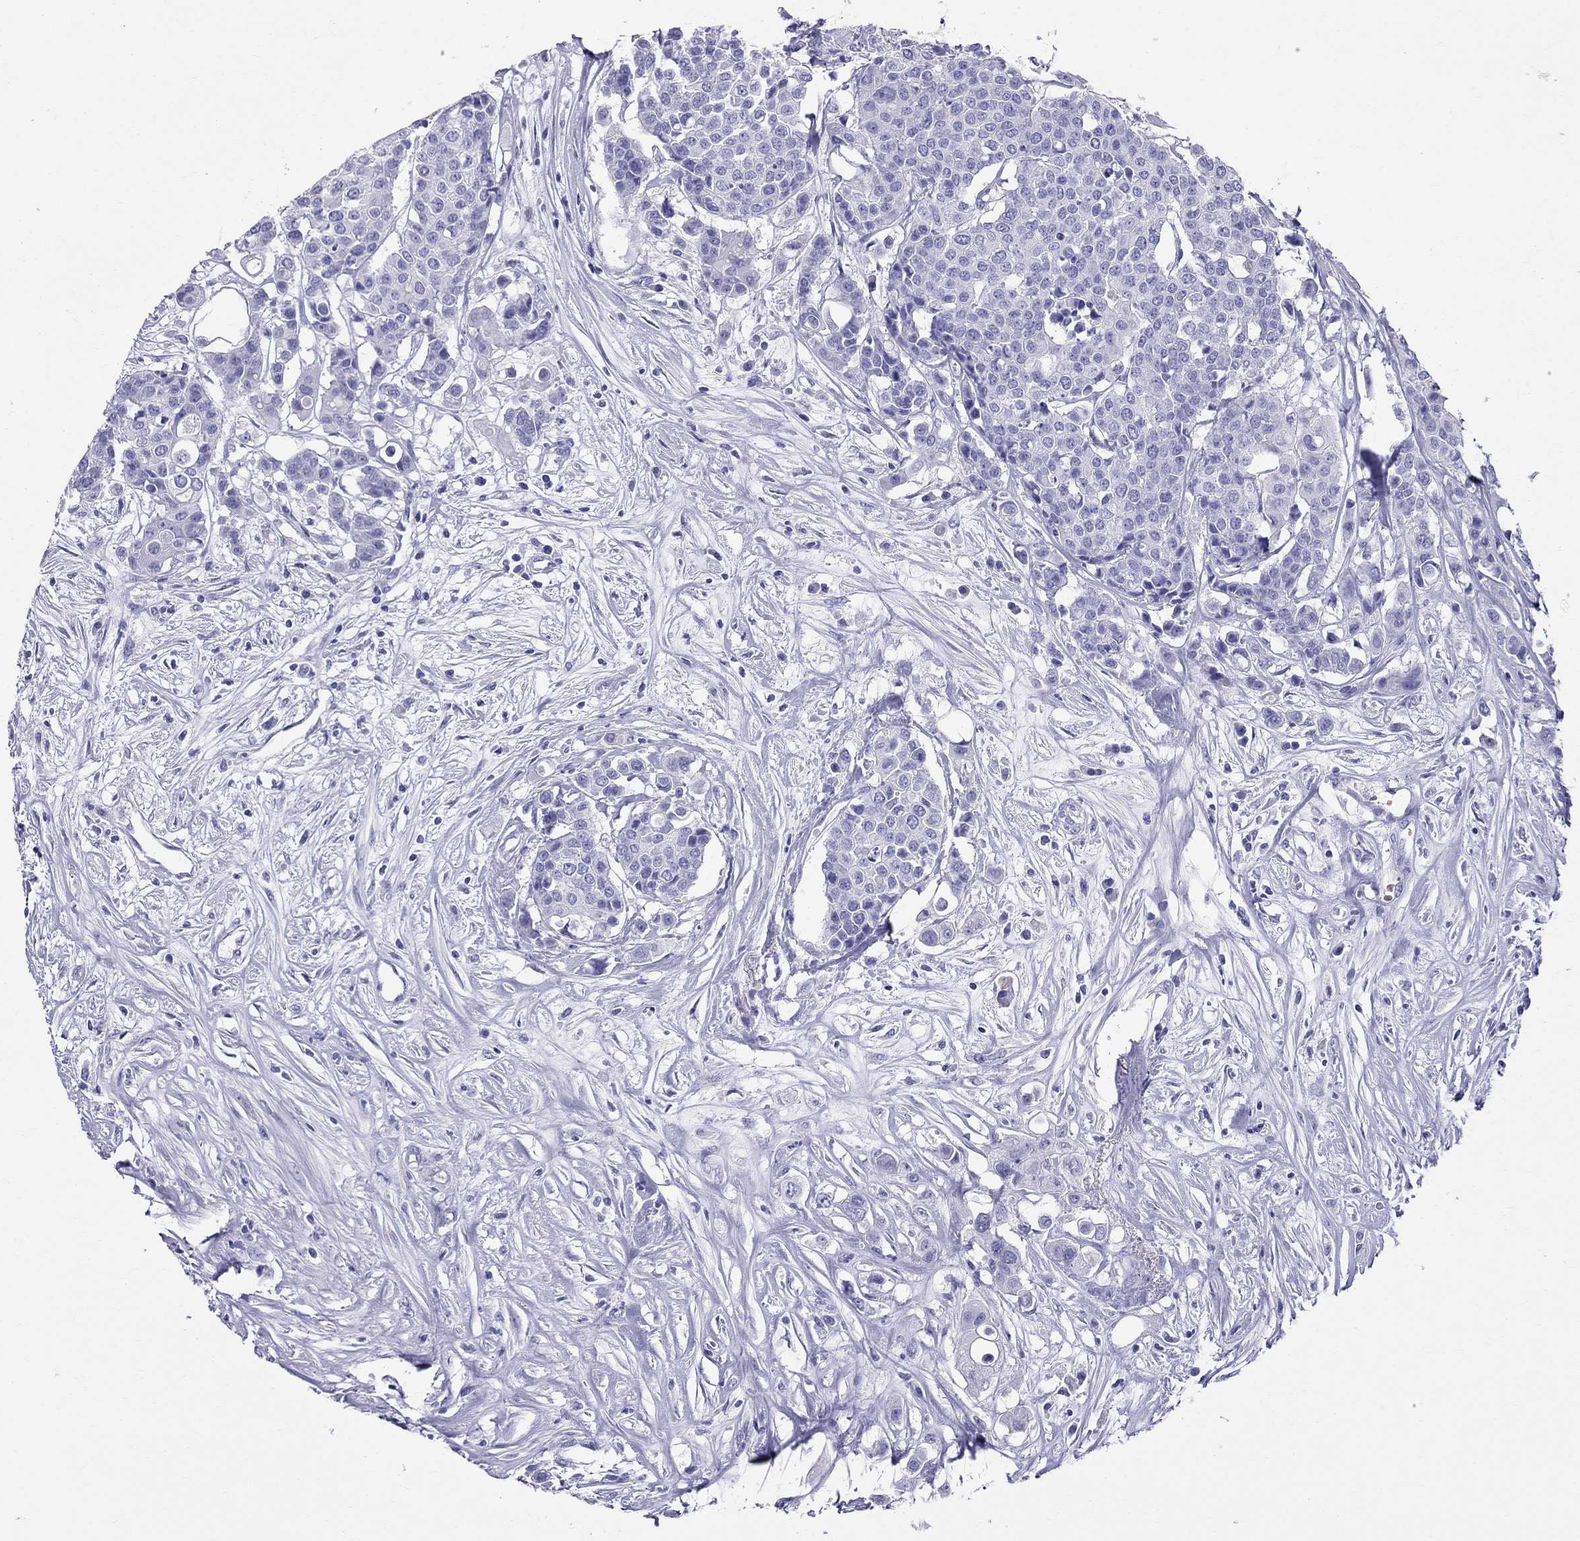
{"staining": {"intensity": "negative", "quantity": "none", "location": "none"}, "tissue": "carcinoid", "cell_type": "Tumor cells", "image_type": "cancer", "snomed": [{"axis": "morphology", "description": "Carcinoid, malignant, NOS"}, {"axis": "topography", "description": "Colon"}], "caption": "Malignant carcinoid stained for a protein using IHC demonstrates no positivity tumor cells.", "gene": "DNAAF6", "patient": {"sex": "male", "age": 81}}